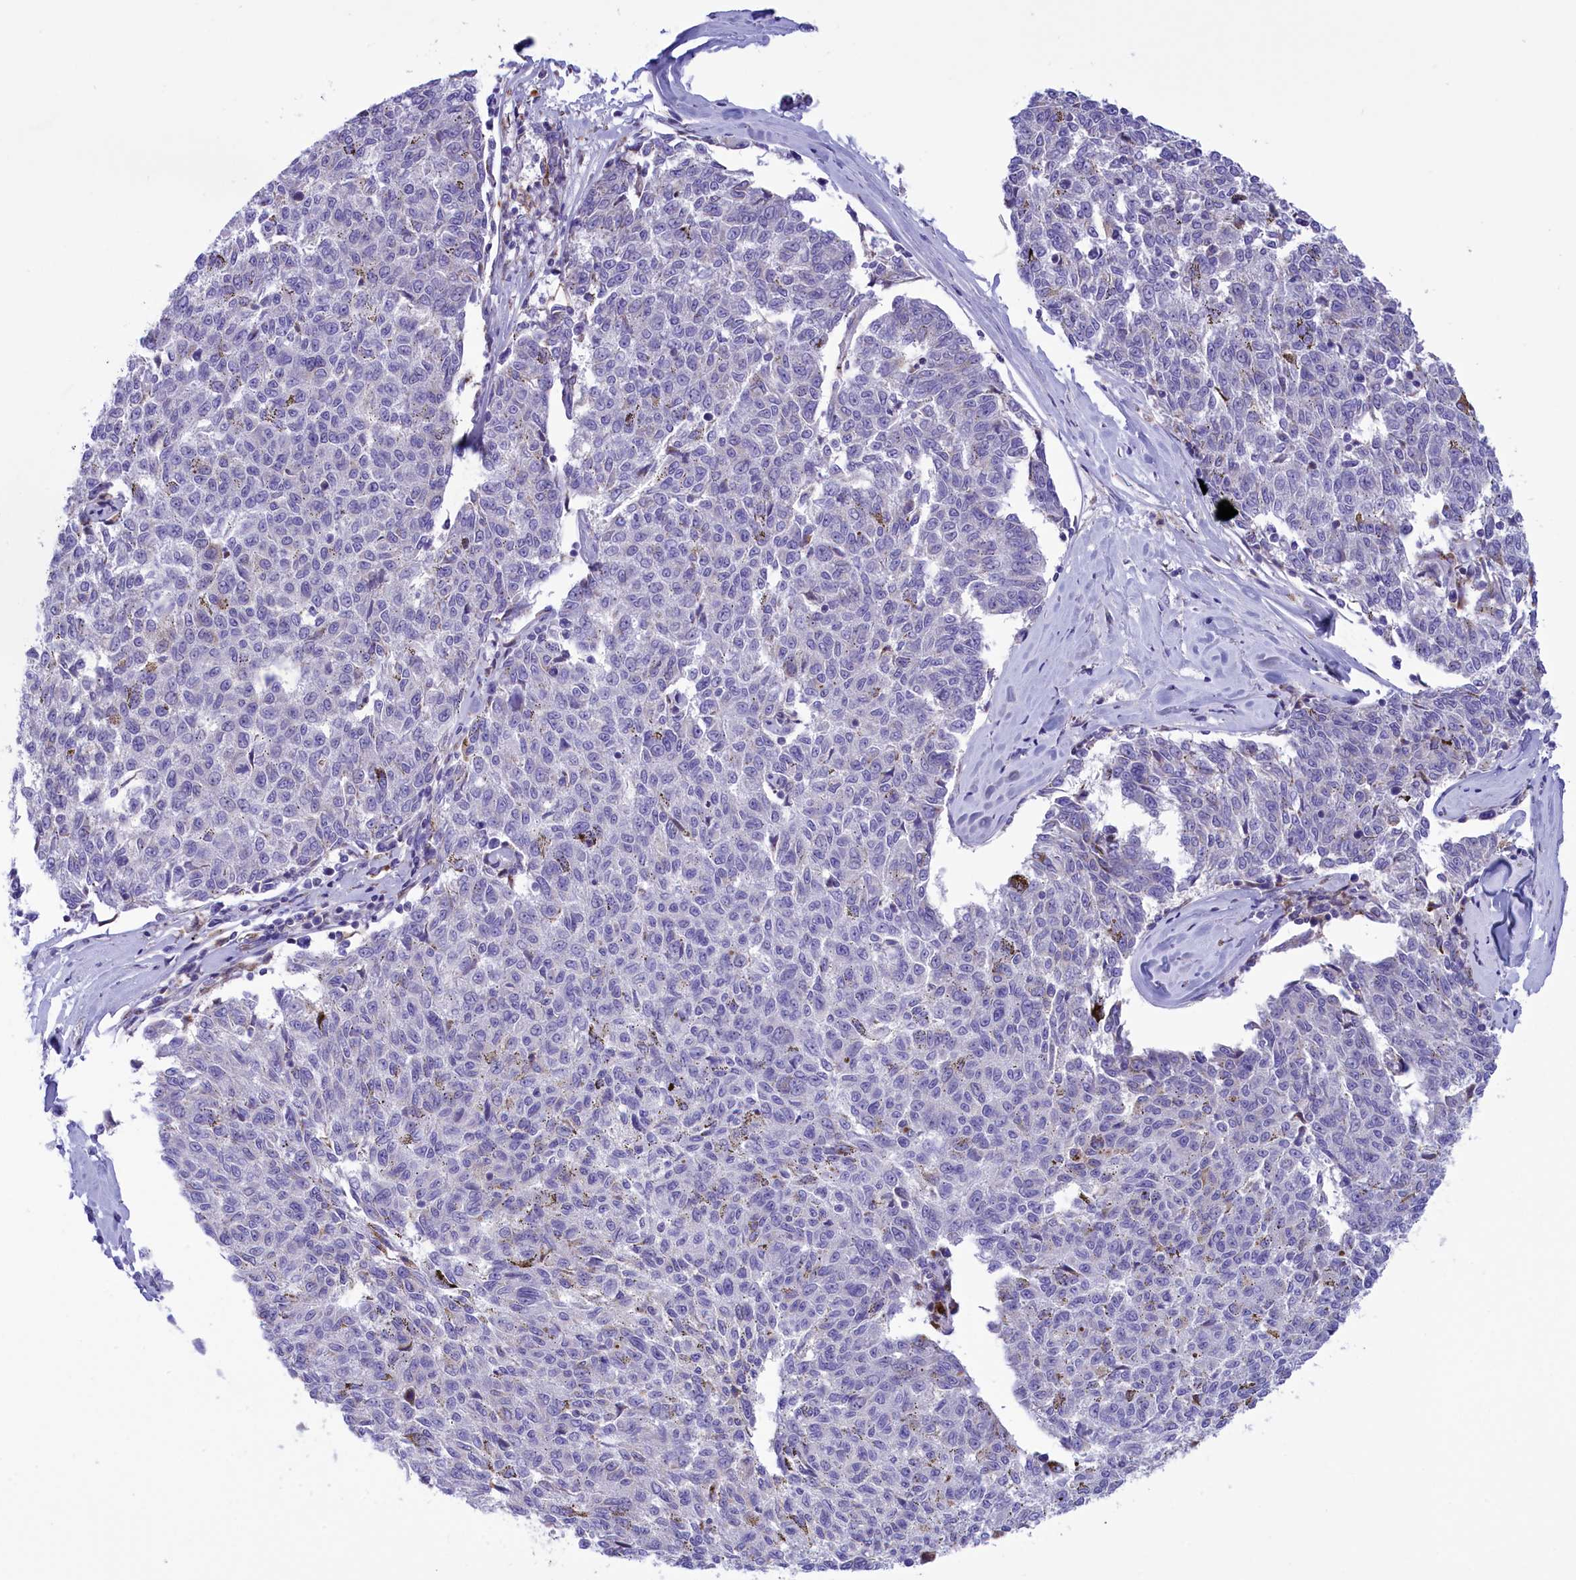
{"staining": {"intensity": "negative", "quantity": "none", "location": "none"}, "tissue": "melanoma", "cell_type": "Tumor cells", "image_type": "cancer", "snomed": [{"axis": "morphology", "description": "Malignant melanoma, NOS"}, {"axis": "topography", "description": "Skin"}], "caption": "An image of melanoma stained for a protein shows no brown staining in tumor cells. (Stains: DAB immunohistochemistry with hematoxylin counter stain, Microscopy: brightfield microscopy at high magnification).", "gene": "CORO7-PAM16", "patient": {"sex": "female", "age": 72}}